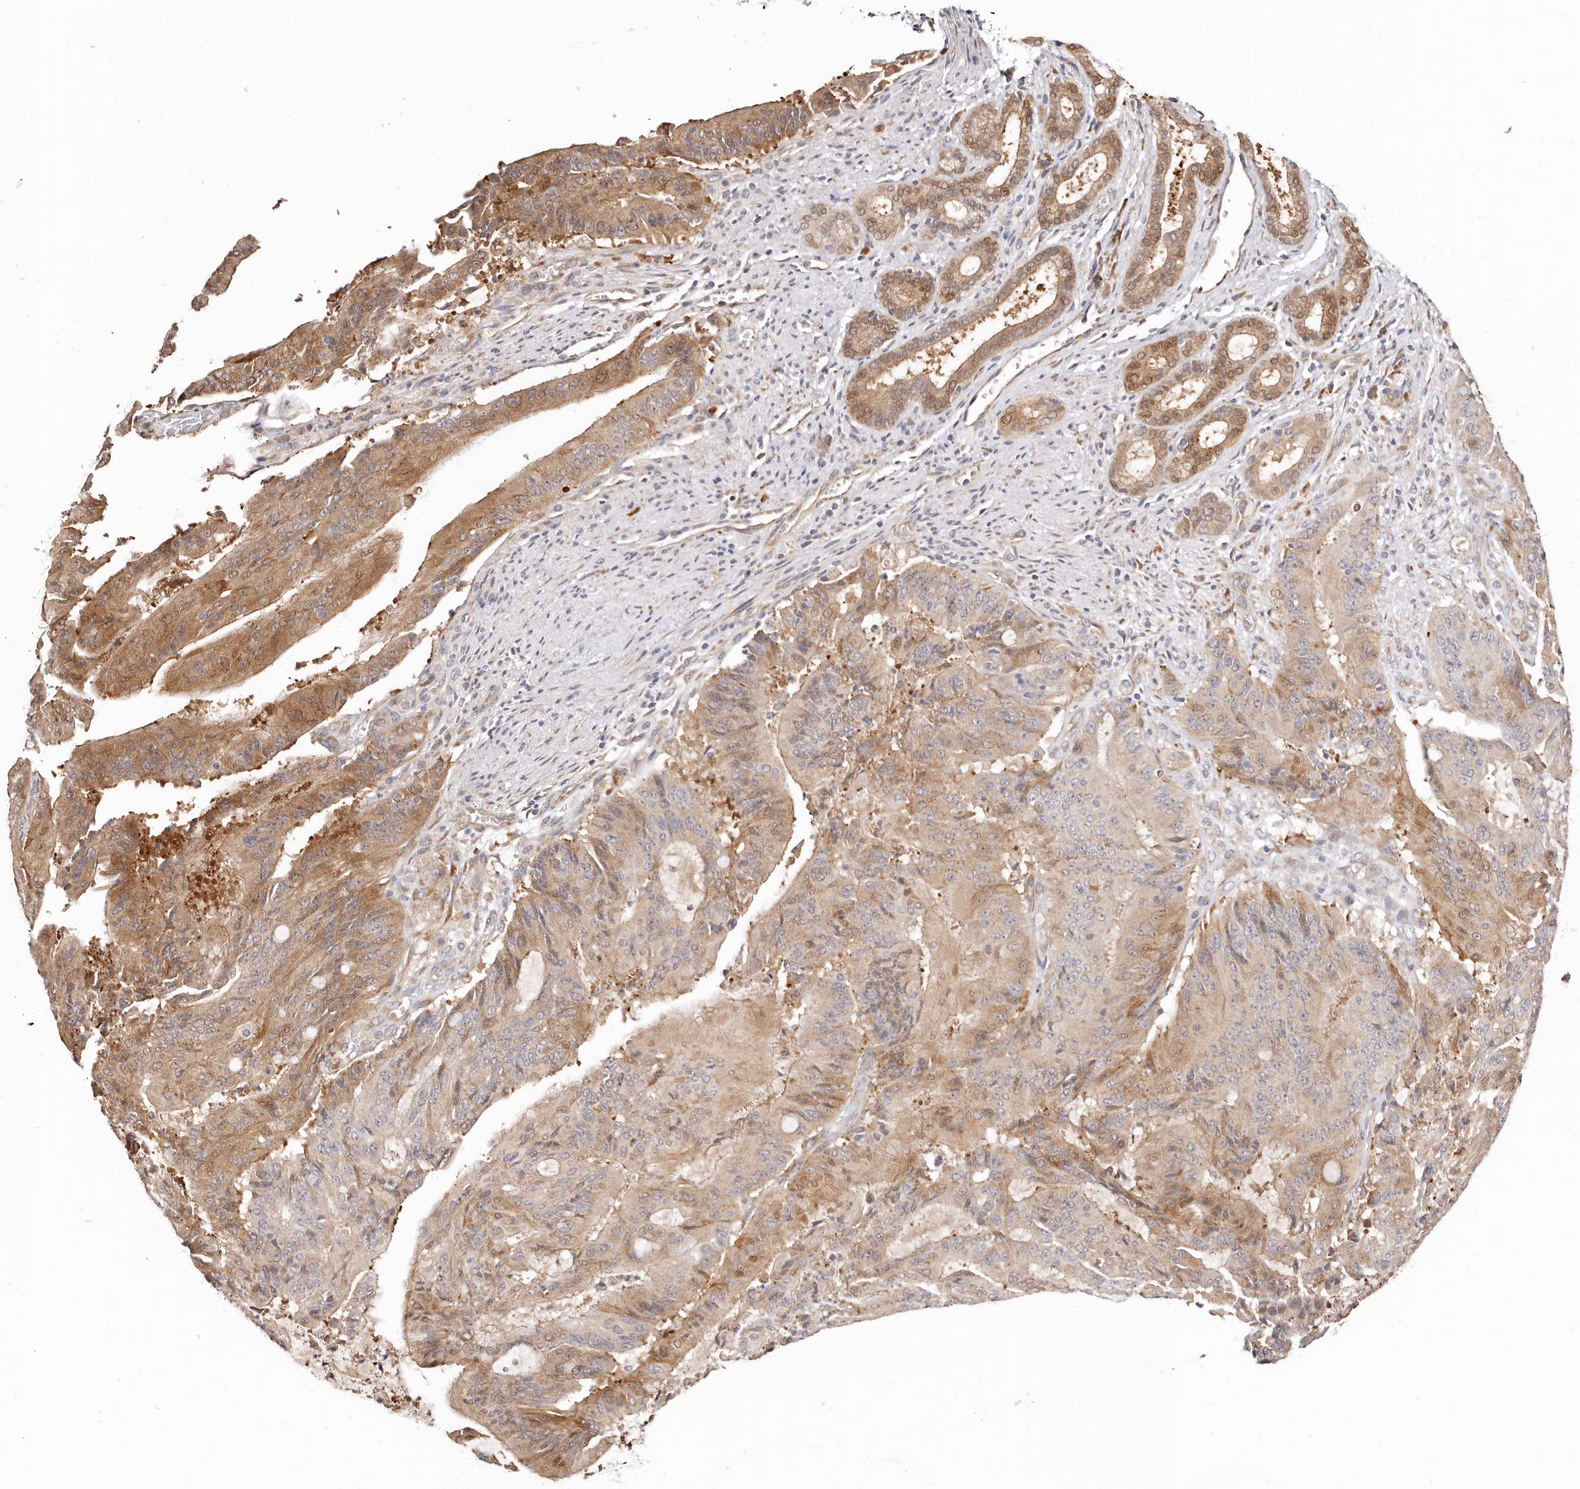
{"staining": {"intensity": "moderate", "quantity": ">75%", "location": "cytoplasmic/membranous,nuclear"}, "tissue": "liver cancer", "cell_type": "Tumor cells", "image_type": "cancer", "snomed": [{"axis": "morphology", "description": "Normal tissue, NOS"}, {"axis": "morphology", "description": "Cholangiocarcinoma"}, {"axis": "topography", "description": "Liver"}, {"axis": "topography", "description": "Peripheral nerve tissue"}], "caption": "This is an image of IHC staining of liver cholangiocarcinoma, which shows moderate positivity in the cytoplasmic/membranous and nuclear of tumor cells.", "gene": "BCL2L15", "patient": {"sex": "female", "age": 73}}